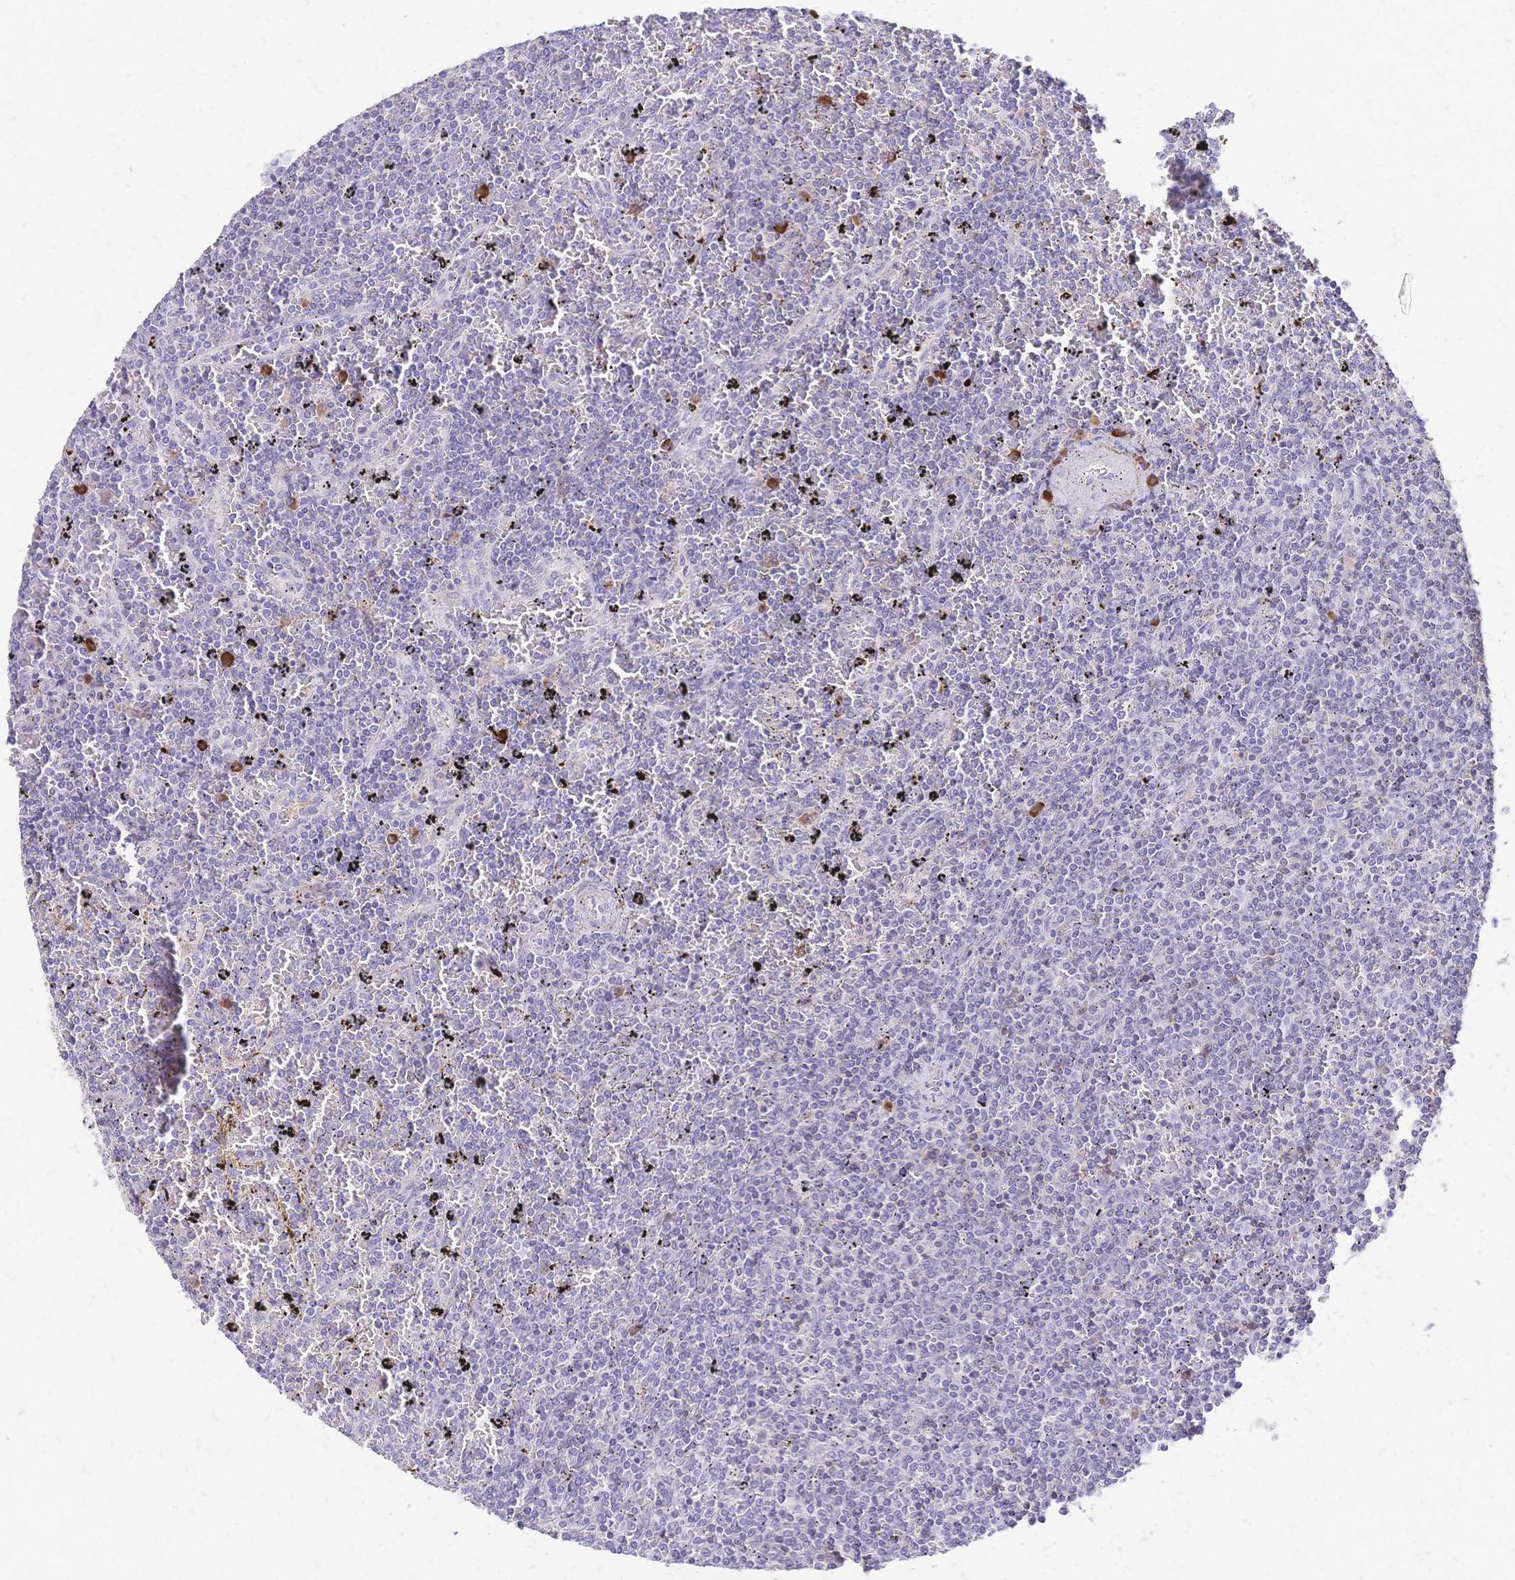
{"staining": {"intensity": "negative", "quantity": "none", "location": "none"}, "tissue": "lymphoma", "cell_type": "Tumor cells", "image_type": "cancer", "snomed": [{"axis": "morphology", "description": "Malignant lymphoma, non-Hodgkin's type, Low grade"}, {"axis": "topography", "description": "Spleen"}], "caption": "Human lymphoma stained for a protein using immunohistochemistry demonstrates no staining in tumor cells.", "gene": "IL2RA", "patient": {"sex": "female", "age": 77}}